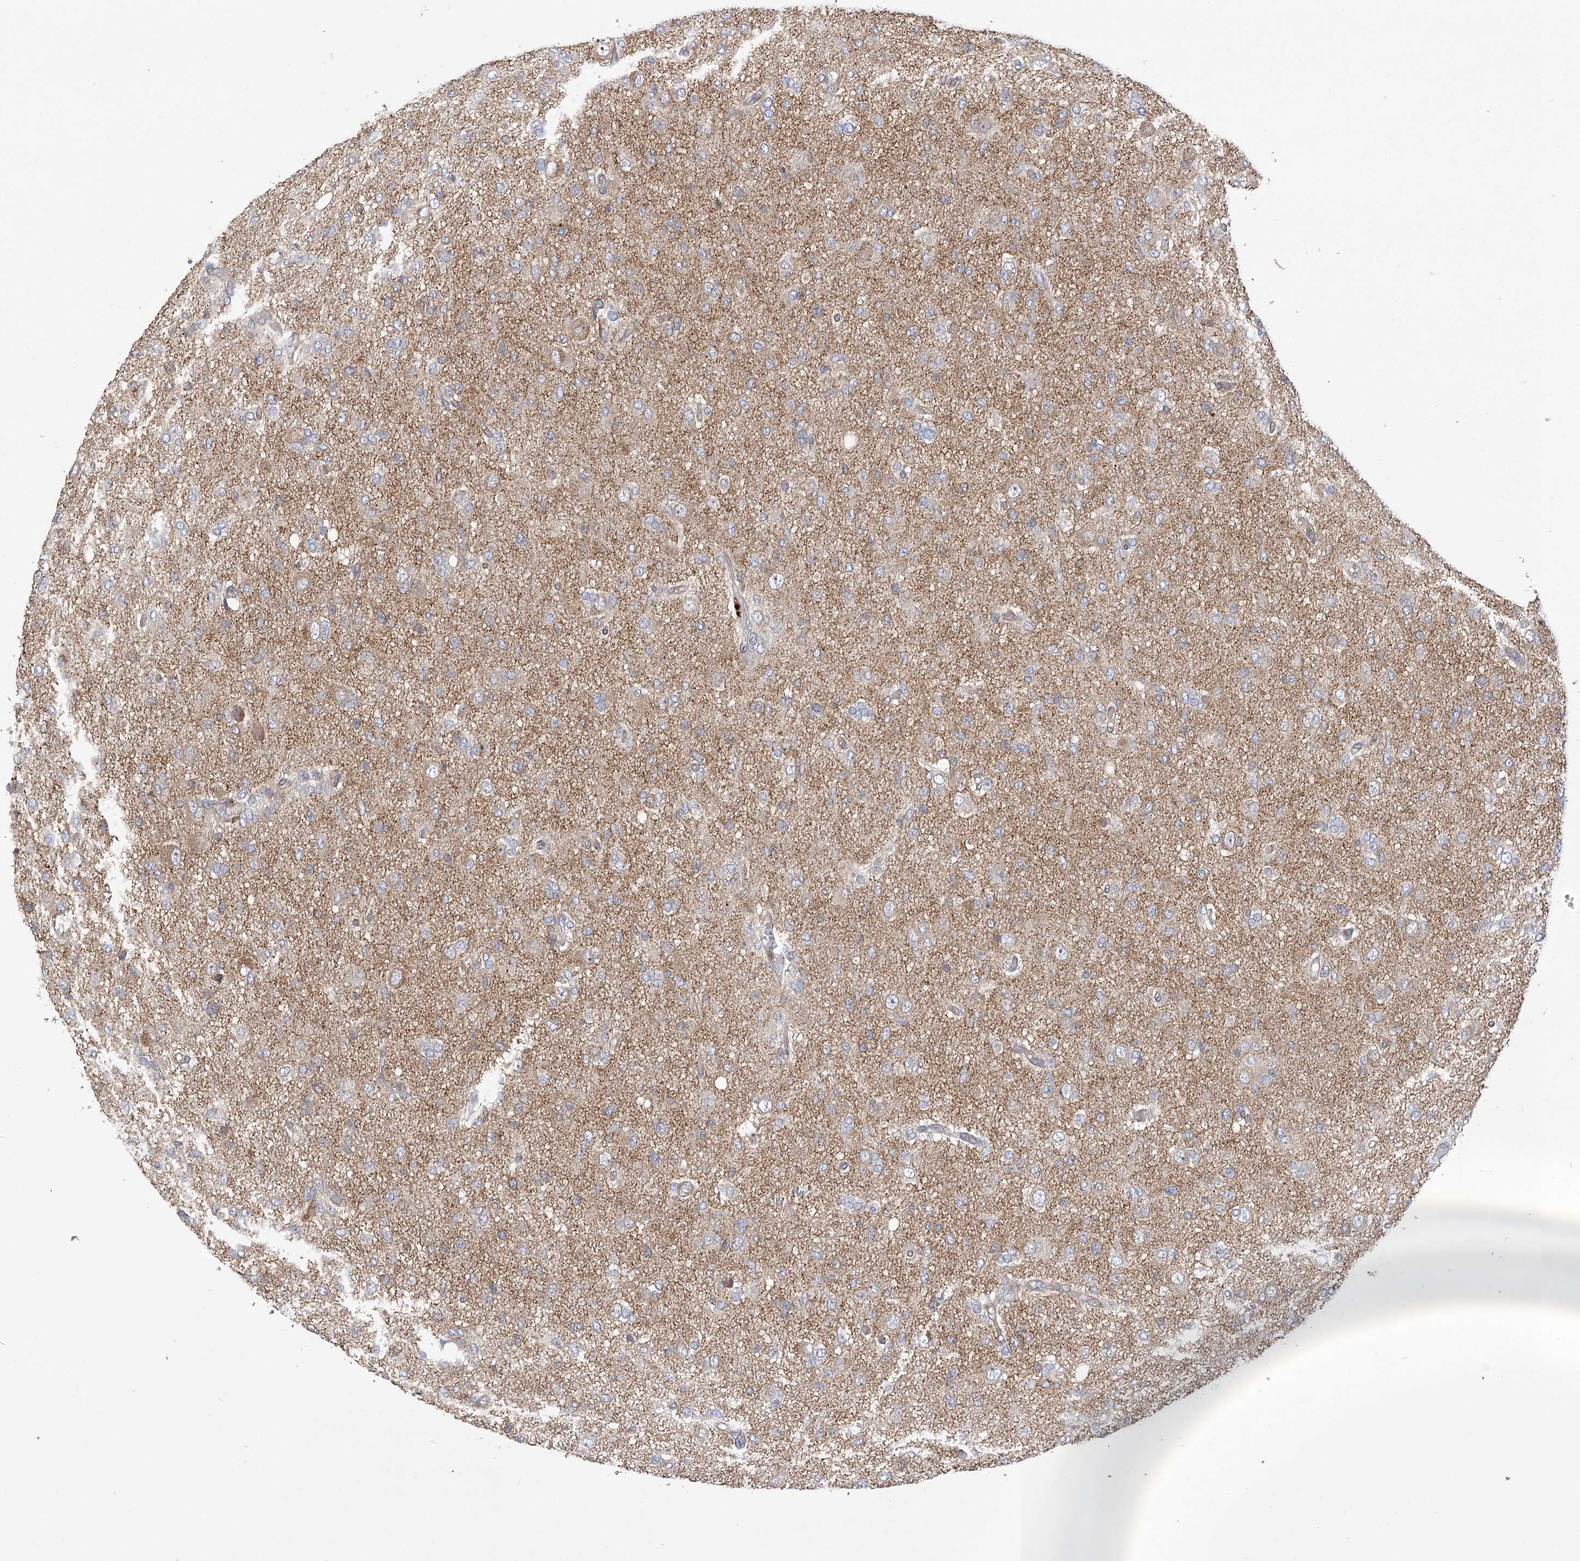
{"staining": {"intensity": "weak", "quantity": "<25%", "location": "cytoplasmic/membranous"}, "tissue": "glioma", "cell_type": "Tumor cells", "image_type": "cancer", "snomed": [{"axis": "morphology", "description": "Glioma, malignant, High grade"}, {"axis": "topography", "description": "Brain"}], "caption": "There is no significant expression in tumor cells of glioma. Brightfield microscopy of IHC stained with DAB (3,3'-diaminobenzidine) (brown) and hematoxylin (blue), captured at high magnification.", "gene": "VPS37B", "patient": {"sex": "female", "age": 59}}